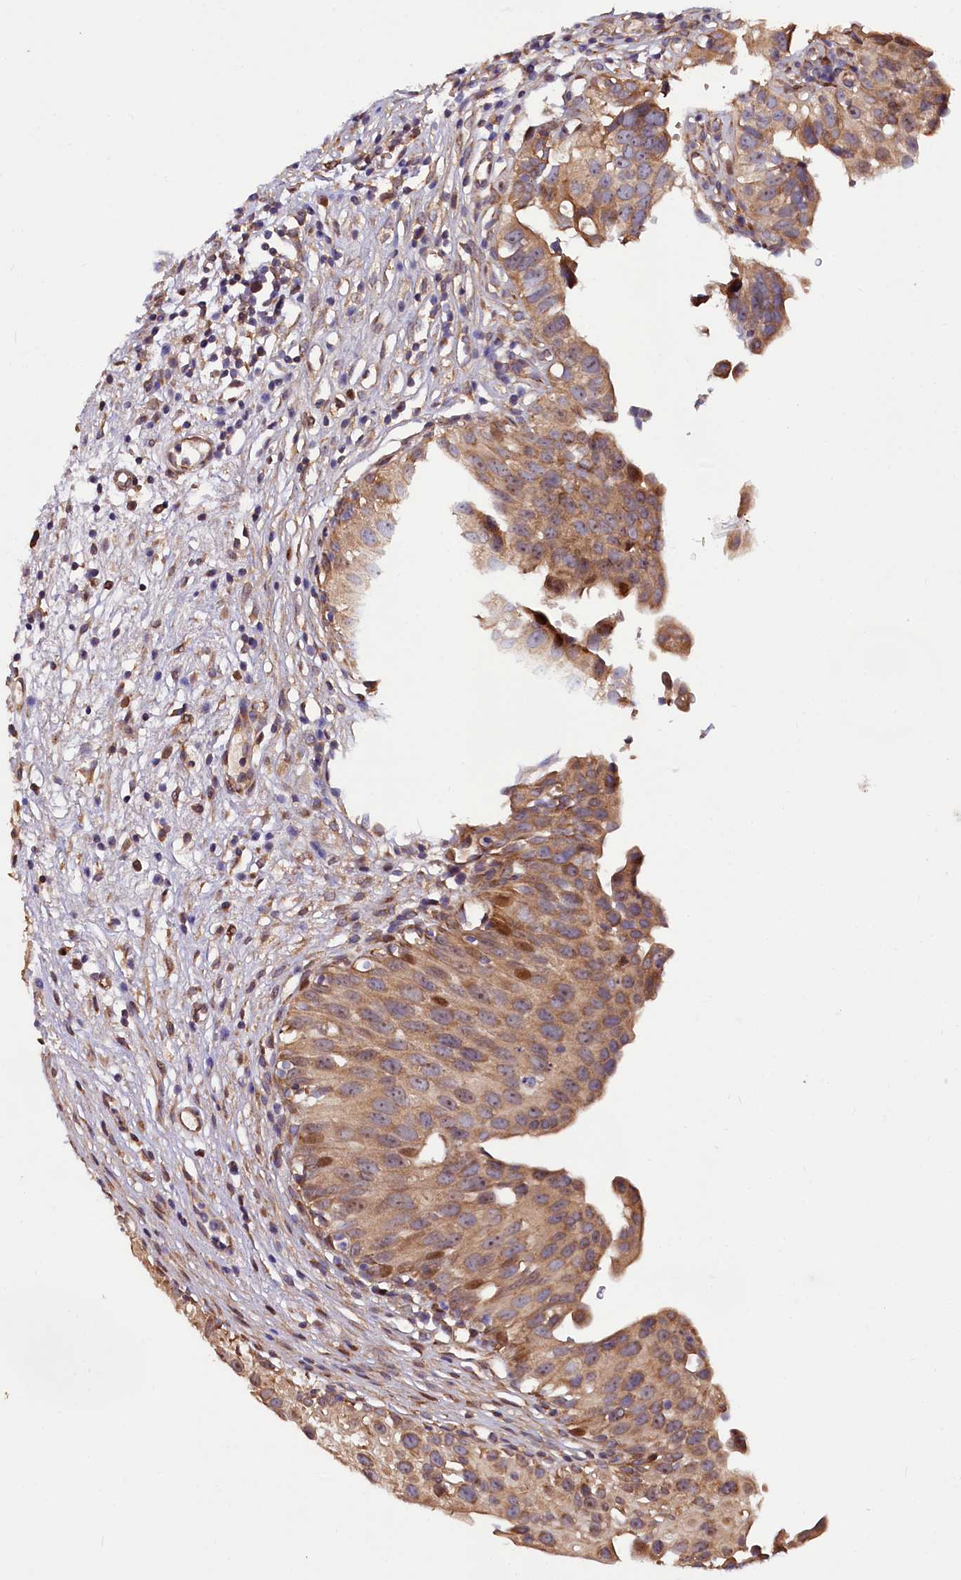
{"staining": {"intensity": "moderate", "quantity": ">75%", "location": "cytoplasmic/membranous,nuclear"}, "tissue": "urinary bladder", "cell_type": "Urothelial cells", "image_type": "normal", "snomed": [{"axis": "morphology", "description": "Normal tissue, NOS"}, {"axis": "topography", "description": "Urinary bladder"}], "caption": "IHC staining of benign urinary bladder, which displays medium levels of moderate cytoplasmic/membranous,nuclear positivity in about >75% of urothelial cells indicating moderate cytoplasmic/membranous,nuclear protein positivity. The staining was performed using DAB (brown) for protein detection and nuclei were counterstained in hematoxylin (blue).", "gene": "PDZRN3", "patient": {"sex": "male", "age": 51}}